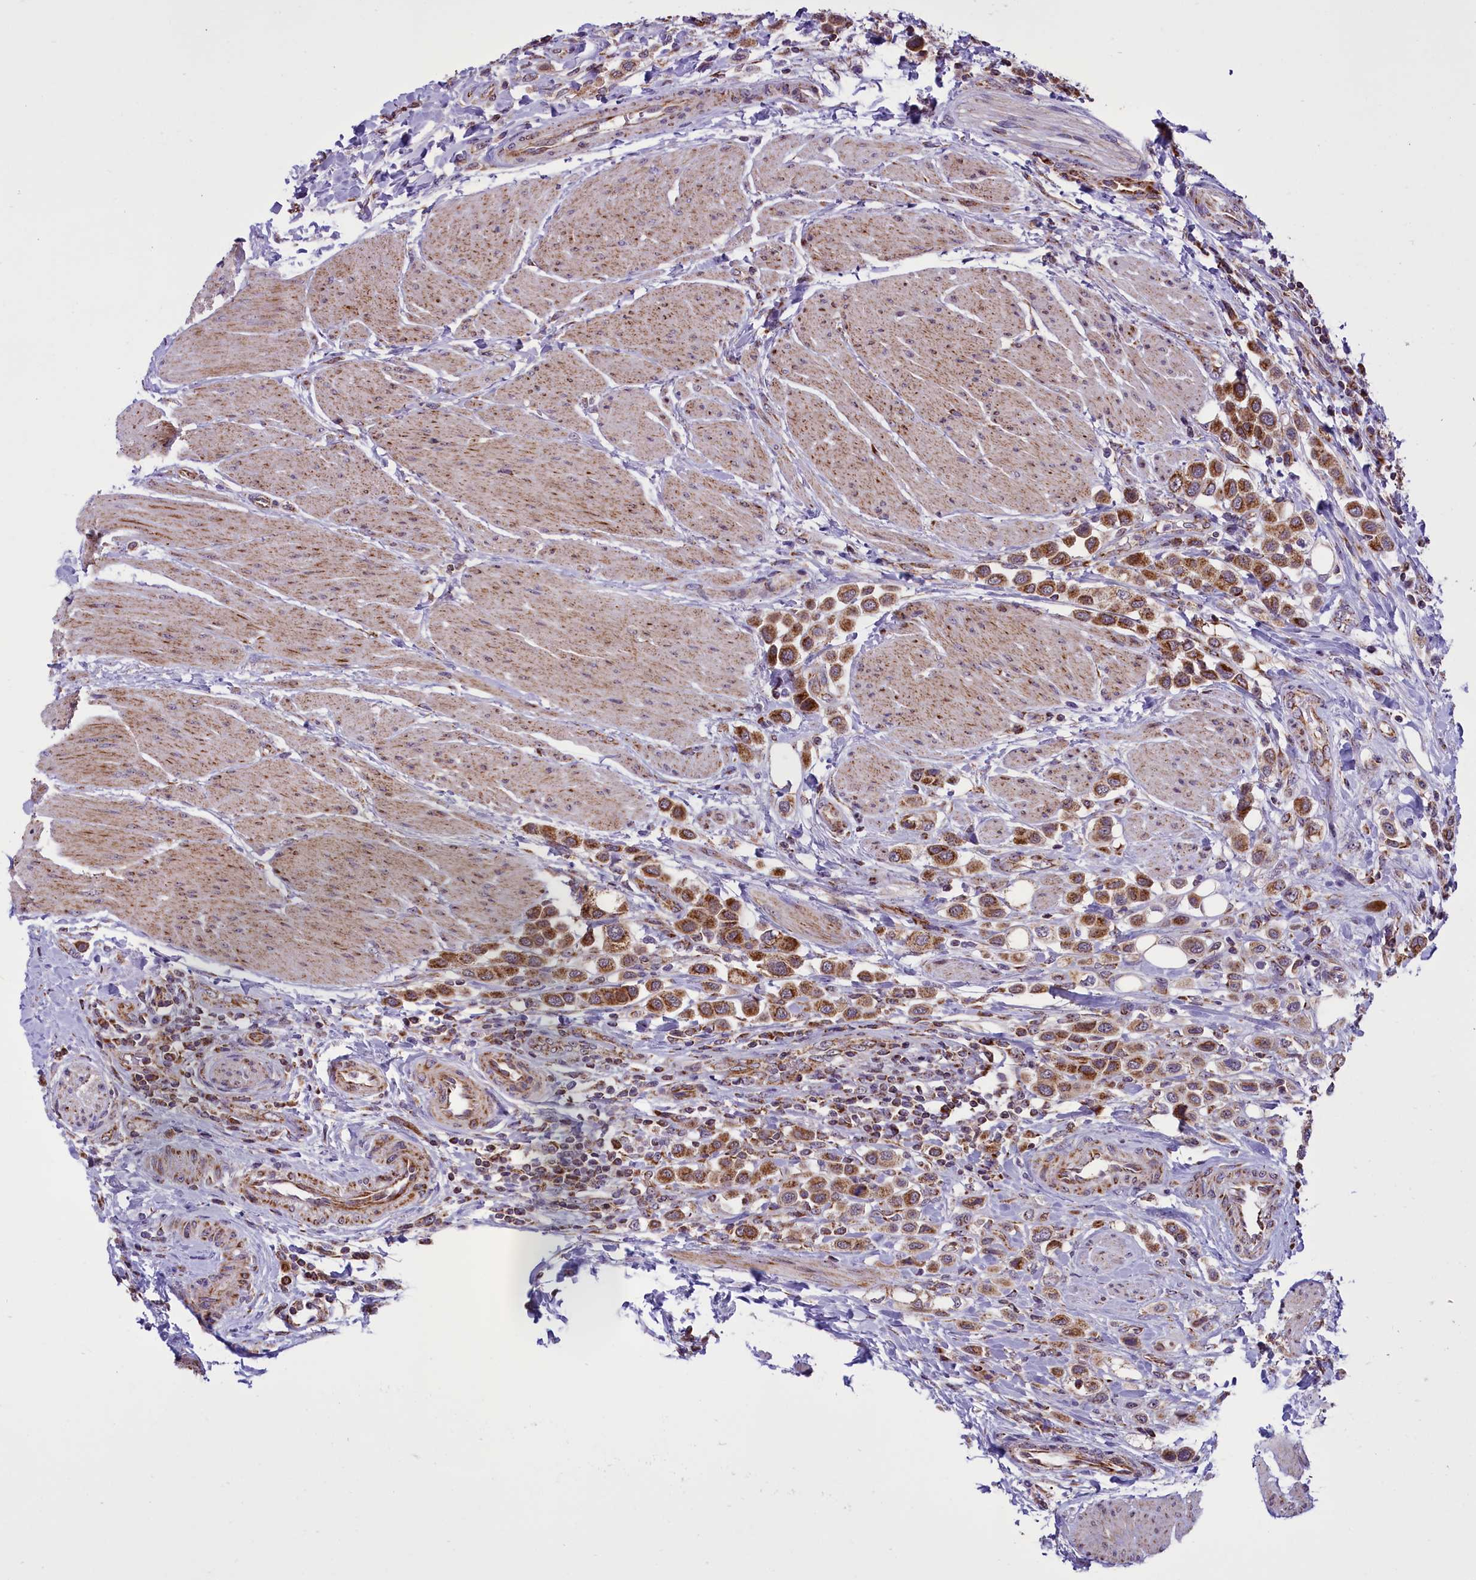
{"staining": {"intensity": "moderate", "quantity": ">75%", "location": "cytoplasmic/membranous"}, "tissue": "urothelial cancer", "cell_type": "Tumor cells", "image_type": "cancer", "snomed": [{"axis": "morphology", "description": "Urothelial carcinoma, High grade"}, {"axis": "topography", "description": "Urinary bladder"}], "caption": "Urothelial cancer stained with DAB immunohistochemistry demonstrates medium levels of moderate cytoplasmic/membranous expression in approximately >75% of tumor cells.", "gene": "NDUFS5", "patient": {"sex": "male", "age": 50}}